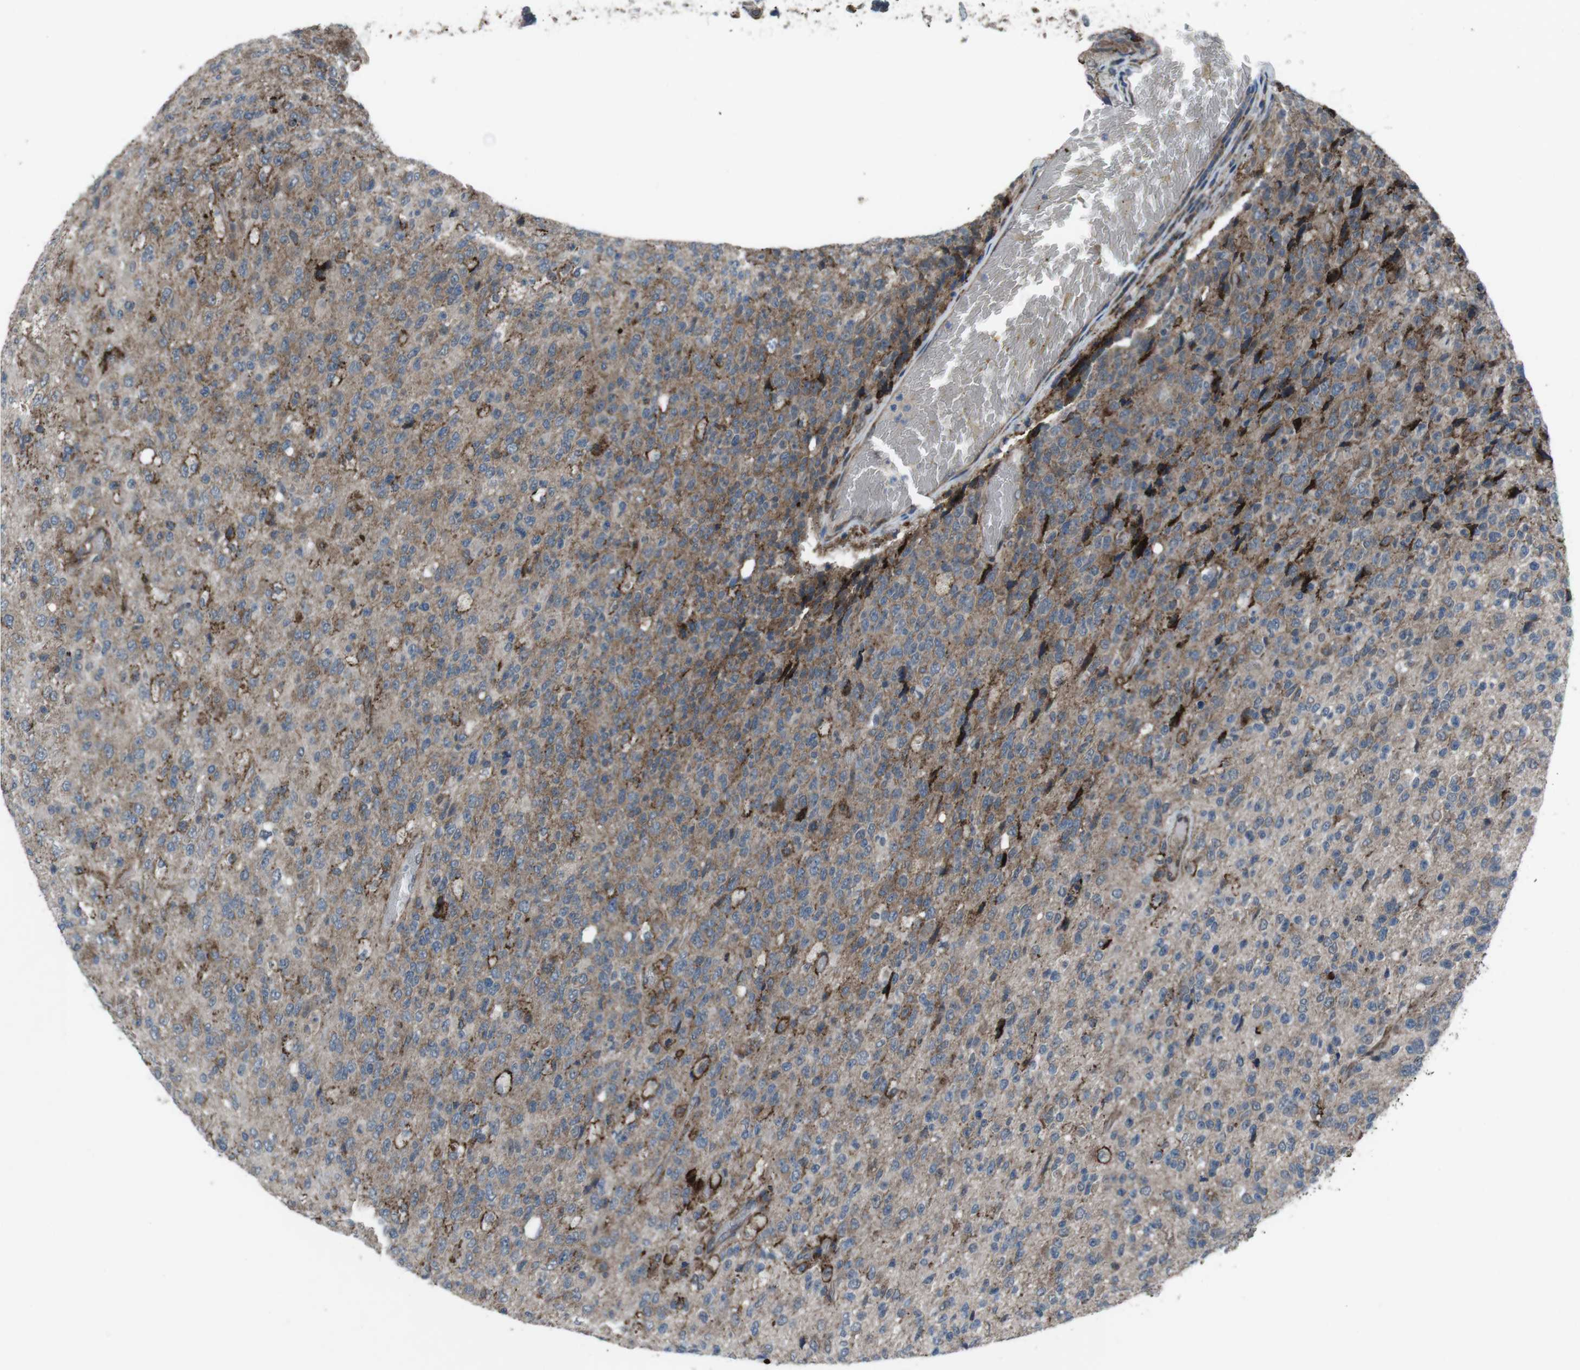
{"staining": {"intensity": "moderate", "quantity": "25%-75%", "location": "cytoplasmic/membranous"}, "tissue": "glioma", "cell_type": "Tumor cells", "image_type": "cancer", "snomed": [{"axis": "morphology", "description": "Glioma, malignant, High grade"}, {"axis": "topography", "description": "pancreas cauda"}], "caption": "High-magnification brightfield microscopy of glioma stained with DAB (brown) and counterstained with hematoxylin (blue). tumor cells exhibit moderate cytoplasmic/membranous positivity is seen in about25%-75% of cells. The protein of interest is stained brown, and the nuclei are stained in blue (DAB (3,3'-diaminobenzidine) IHC with brightfield microscopy, high magnification).", "gene": "GDF10", "patient": {"sex": "male", "age": 60}}